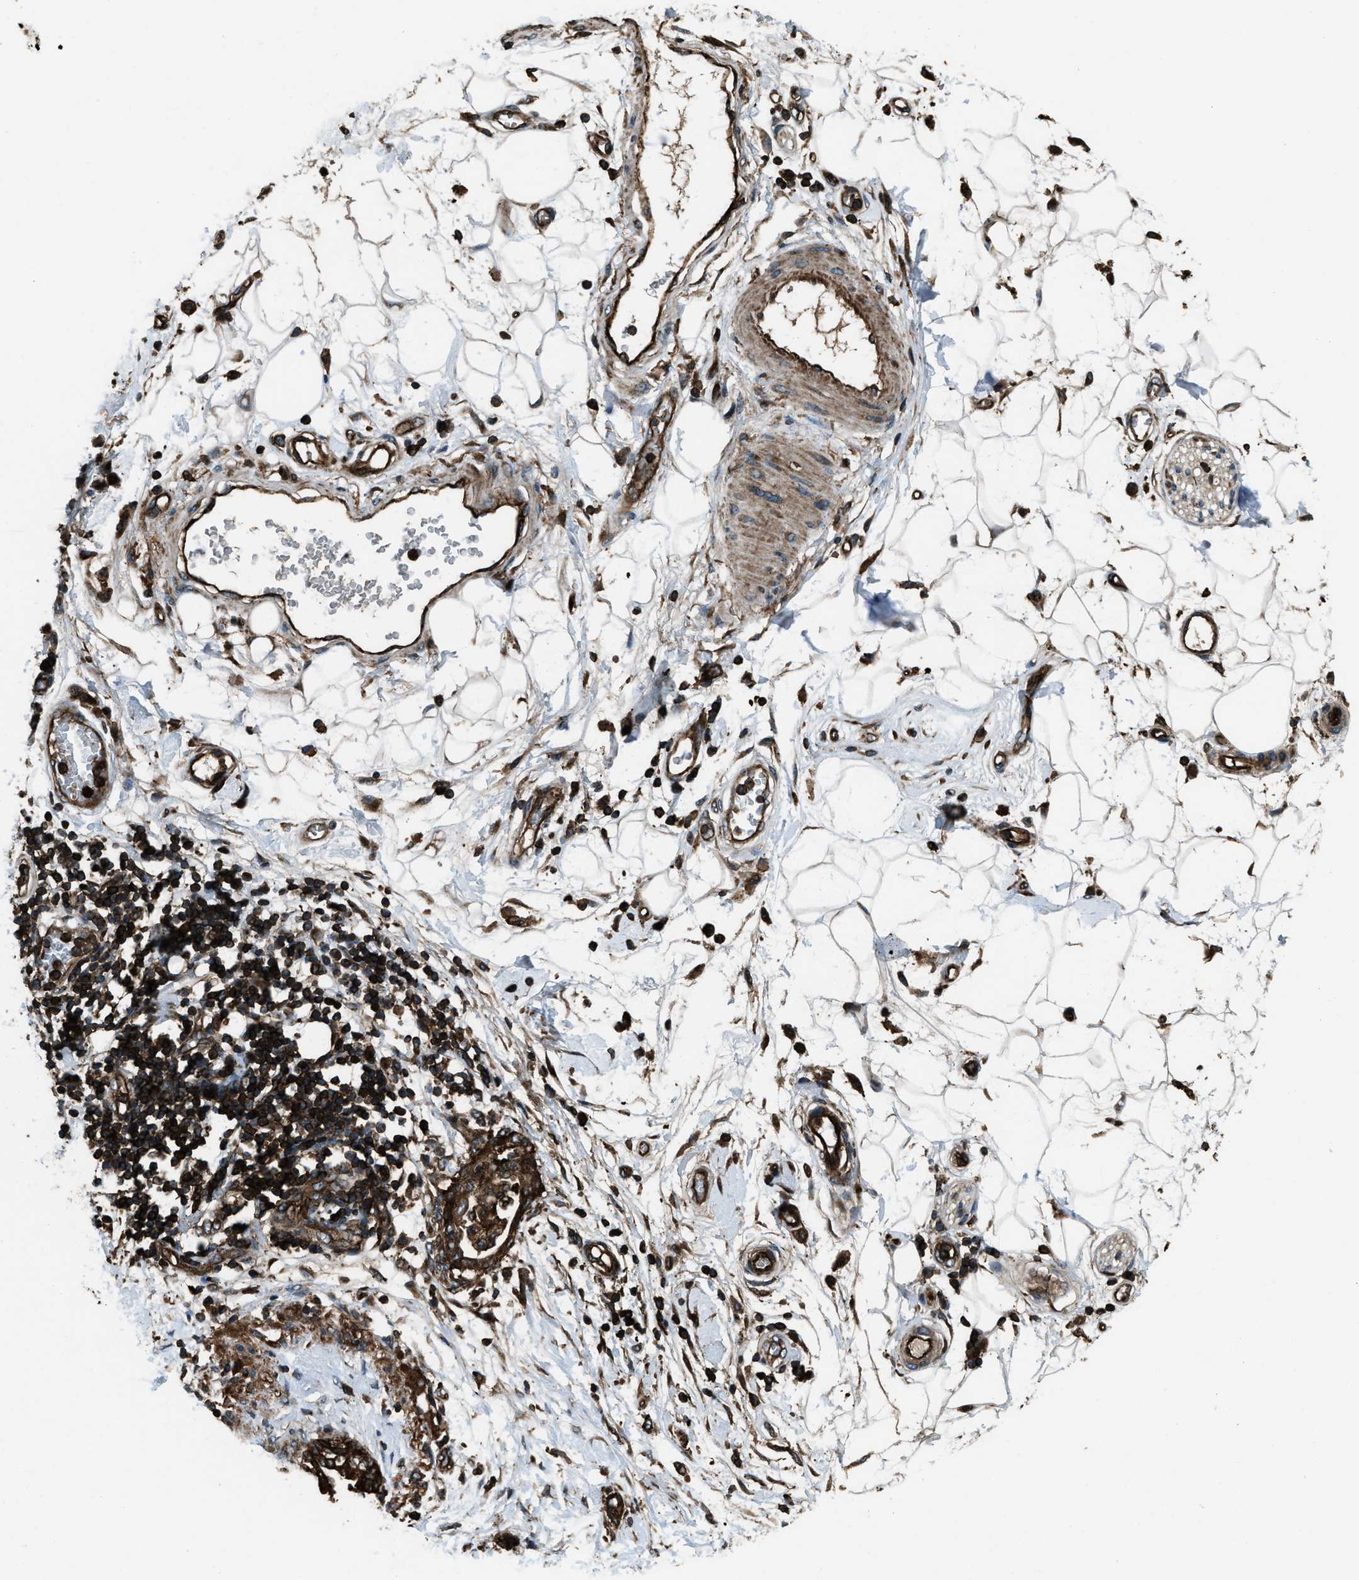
{"staining": {"intensity": "strong", "quantity": ">75%", "location": "cytoplasmic/membranous"}, "tissue": "adipose tissue", "cell_type": "Adipocytes", "image_type": "normal", "snomed": [{"axis": "morphology", "description": "Normal tissue, NOS"}, {"axis": "morphology", "description": "Adenocarcinoma, NOS"}, {"axis": "topography", "description": "Duodenum"}, {"axis": "topography", "description": "Peripheral nerve tissue"}], "caption": "About >75% of adipocytes in normal adipose tissue show strong cytoplasmic/membranous protein positivity as visualized by brown immunohistochemical staining.", "gene": "SNX30", "patient": {"sex": "female", "age": 60}}